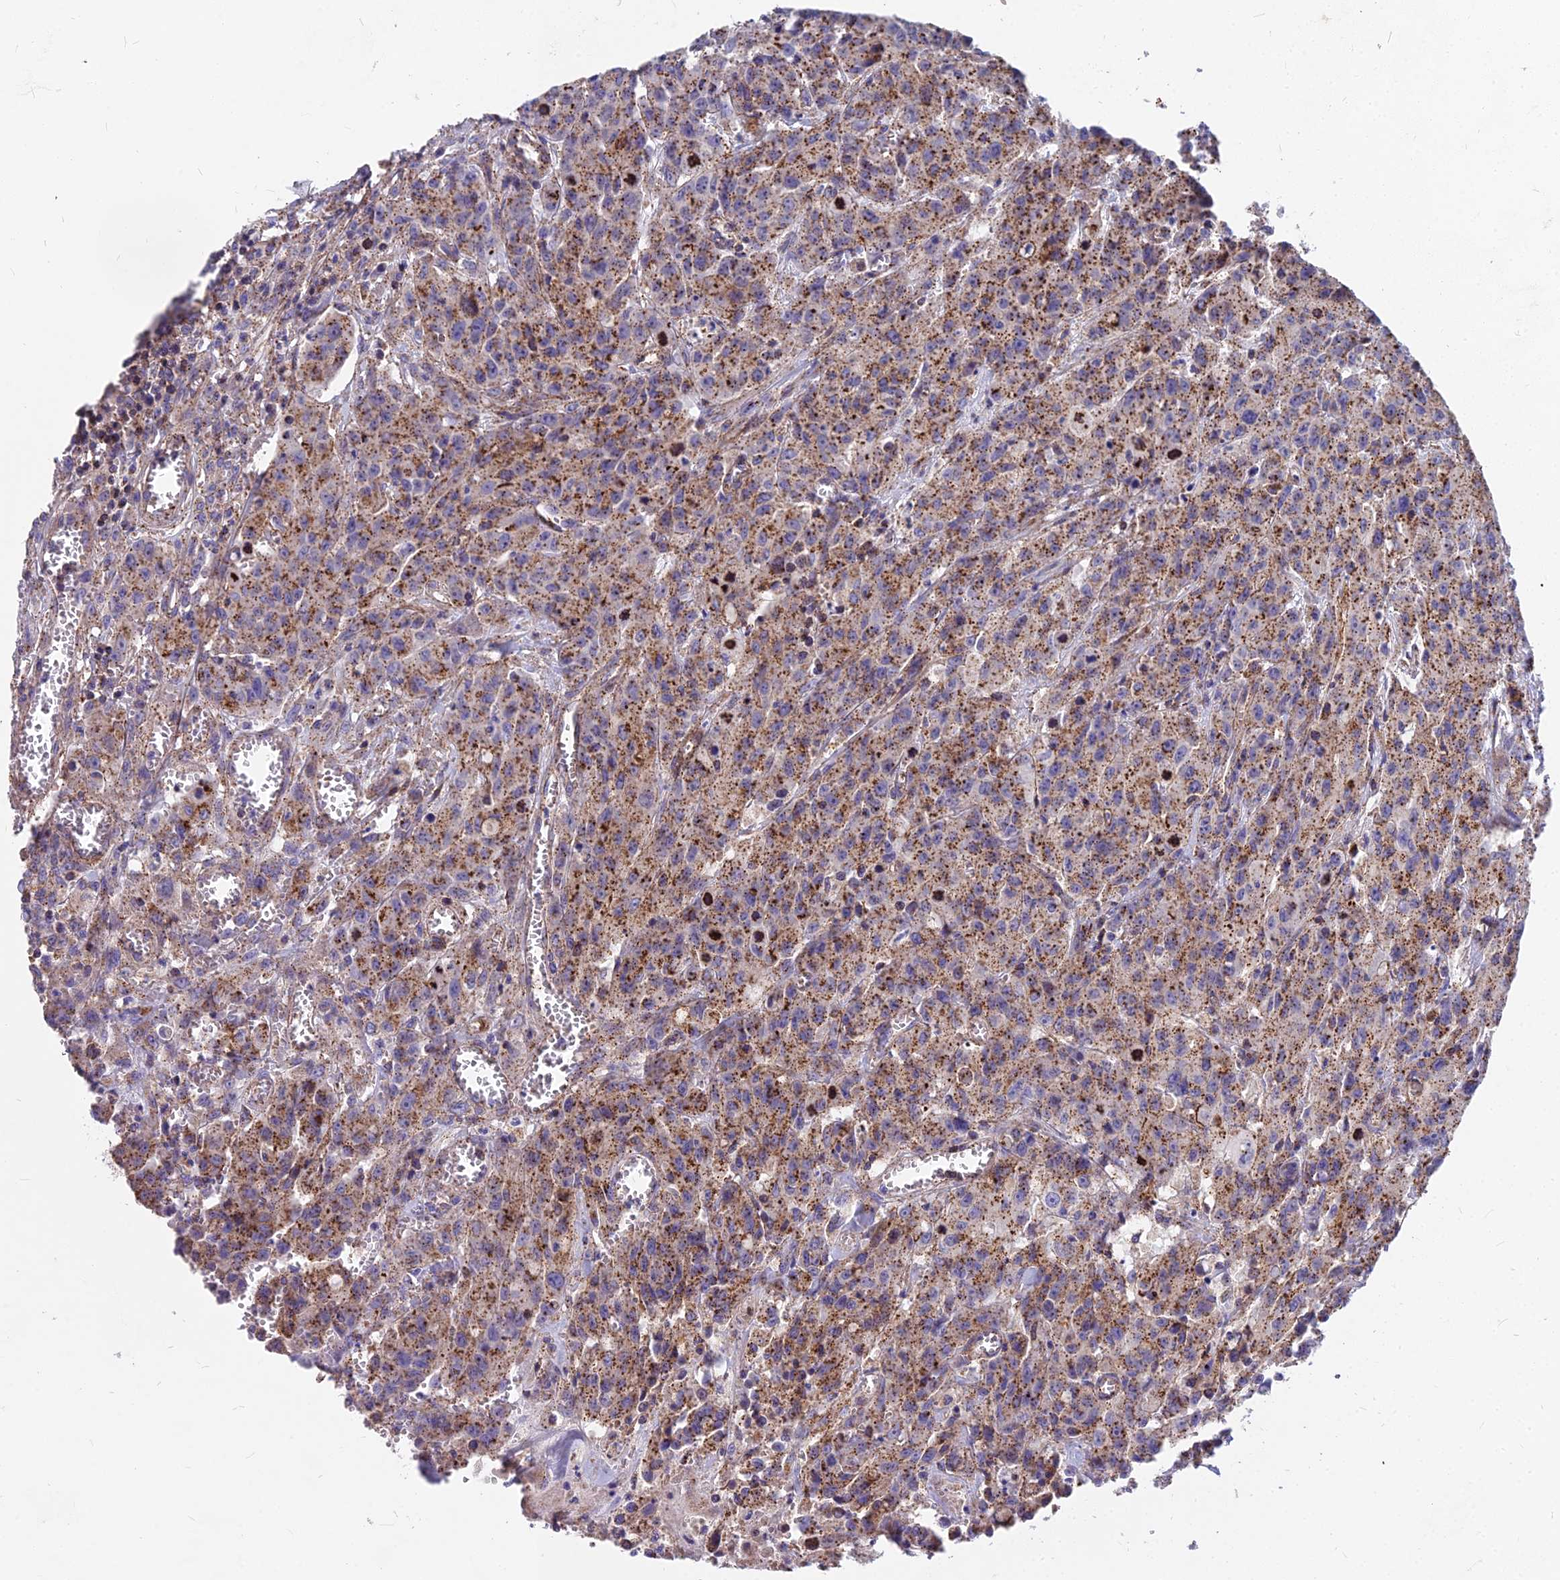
{"staining": {"intensity": "moderate", "quantity": ">75%", "location": "cytoplasmic/membranous"}, "tissue": "colorectal cancer", "cell_type": "Tumor cells", "image_type": "cancer", "snomed": [{"axis": "morphology", "description": "Adenocarcinoma, NOS"}, {"axis": "topography", "description": "Colon"}], "caption": "Colorectal cancer was stained to show a protein in brown. There is medium levels of moderate cytoplasmic/membranous staining in approximately >75% of tumor cells. (DAB (3,3'-diaminobenzidine) = brown stain, brightfield microscopy at high magnification).", "gene": "FRMPD1", "patient": {"sex": "male", "age": 62}}